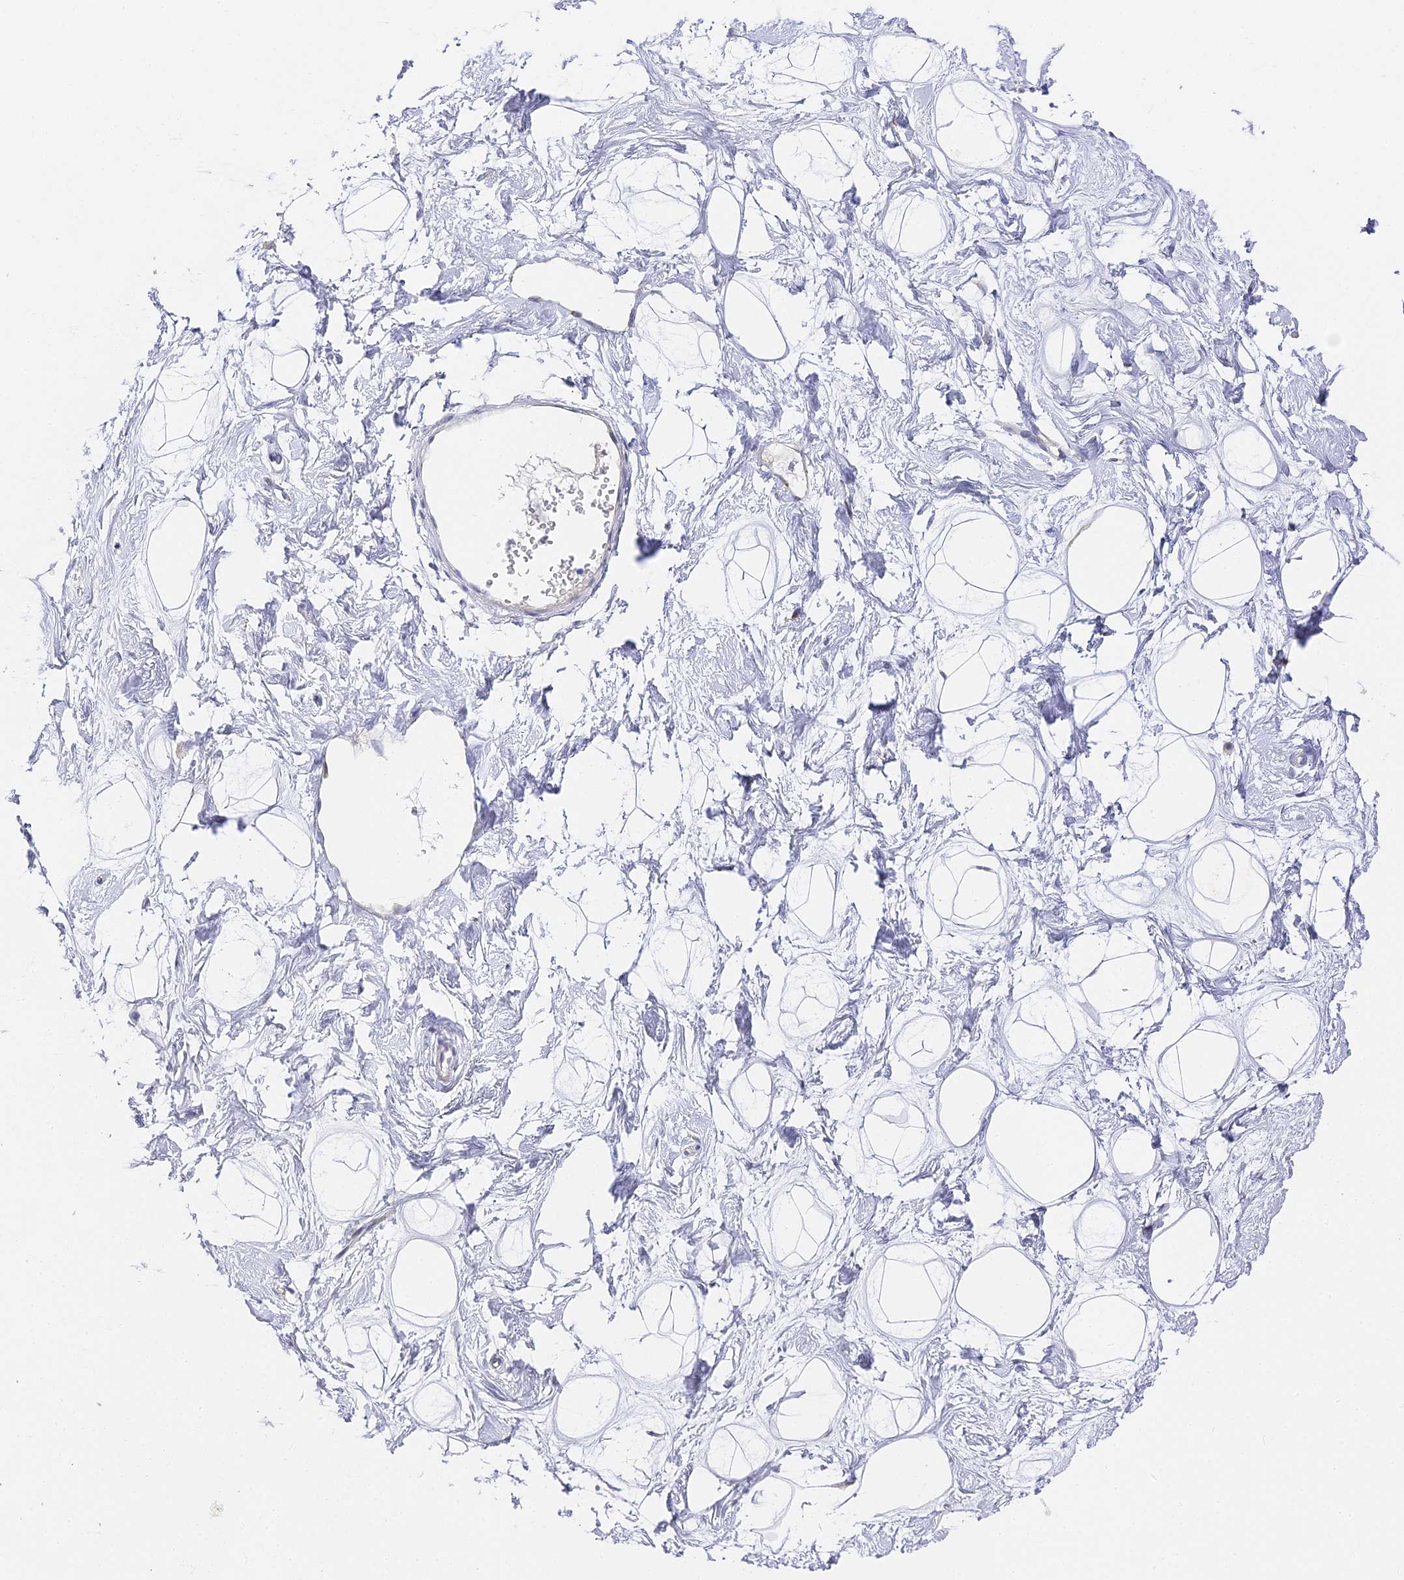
{"staining": {"intensity": "negative", "quantity": "none", "location": "none"}, "tissue": "breast", "cell_type": "Adipocytes", "image_type": "normal", "snomed": [{"axis": "morphology", "description": "Normal tissue, NOS"}, {"axis": "morphology", "description": "Adenoma, NOS"}, {"axis": "topography", "description": "Breast"}], "caption": "Adipocytes are negative for protein expression in benign human breast. (Brightfield microscopy of DAB IHC at high magnification).", "gene": "GJA1", "patient": {"sex": "female", "age": 23}}